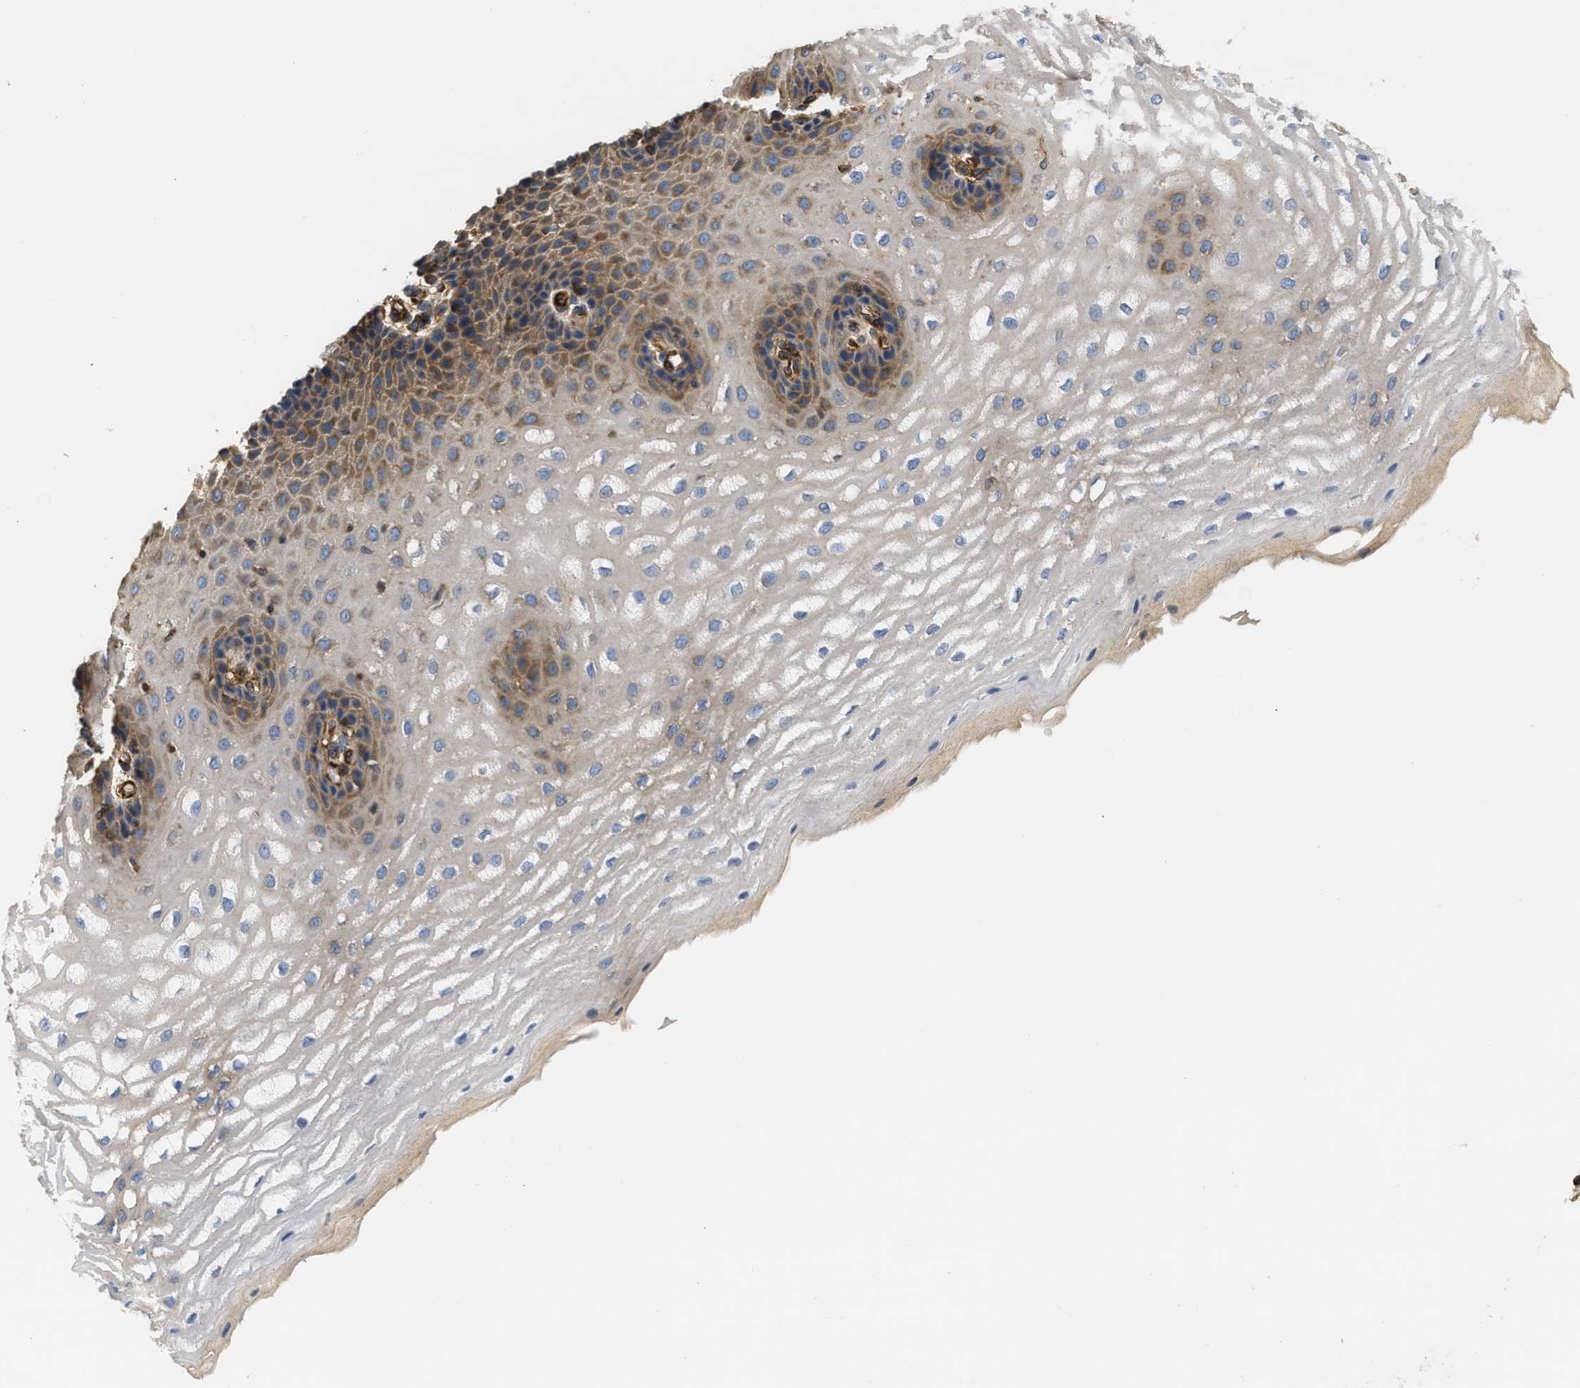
{"staining": {"intensity": "moderate", "quantity": "25%-75%", "location": "cytoplasmic/membranous"}, "tissue": "esophagus", "cell_type": "Squamous epithelial cells", "image_type": "normal", "snomed": [{"axis": "morphology", "description": "Normal tissue, NOS"}, {"axis": "topography", "description": "Esophagus"}], "caption": "Benign esophagus demonstrates moderate cytoplasmic/membranous positivity in approximately 25%-75% of squamous epithelial cells, visualized by immunohistochemistry. Immunohistochemistry (ihc) stains the protein of interest in brown and the nuclei are stained blue.", "gene": "SAMD9L", "patient": {"sex": "male", "age": 54}}